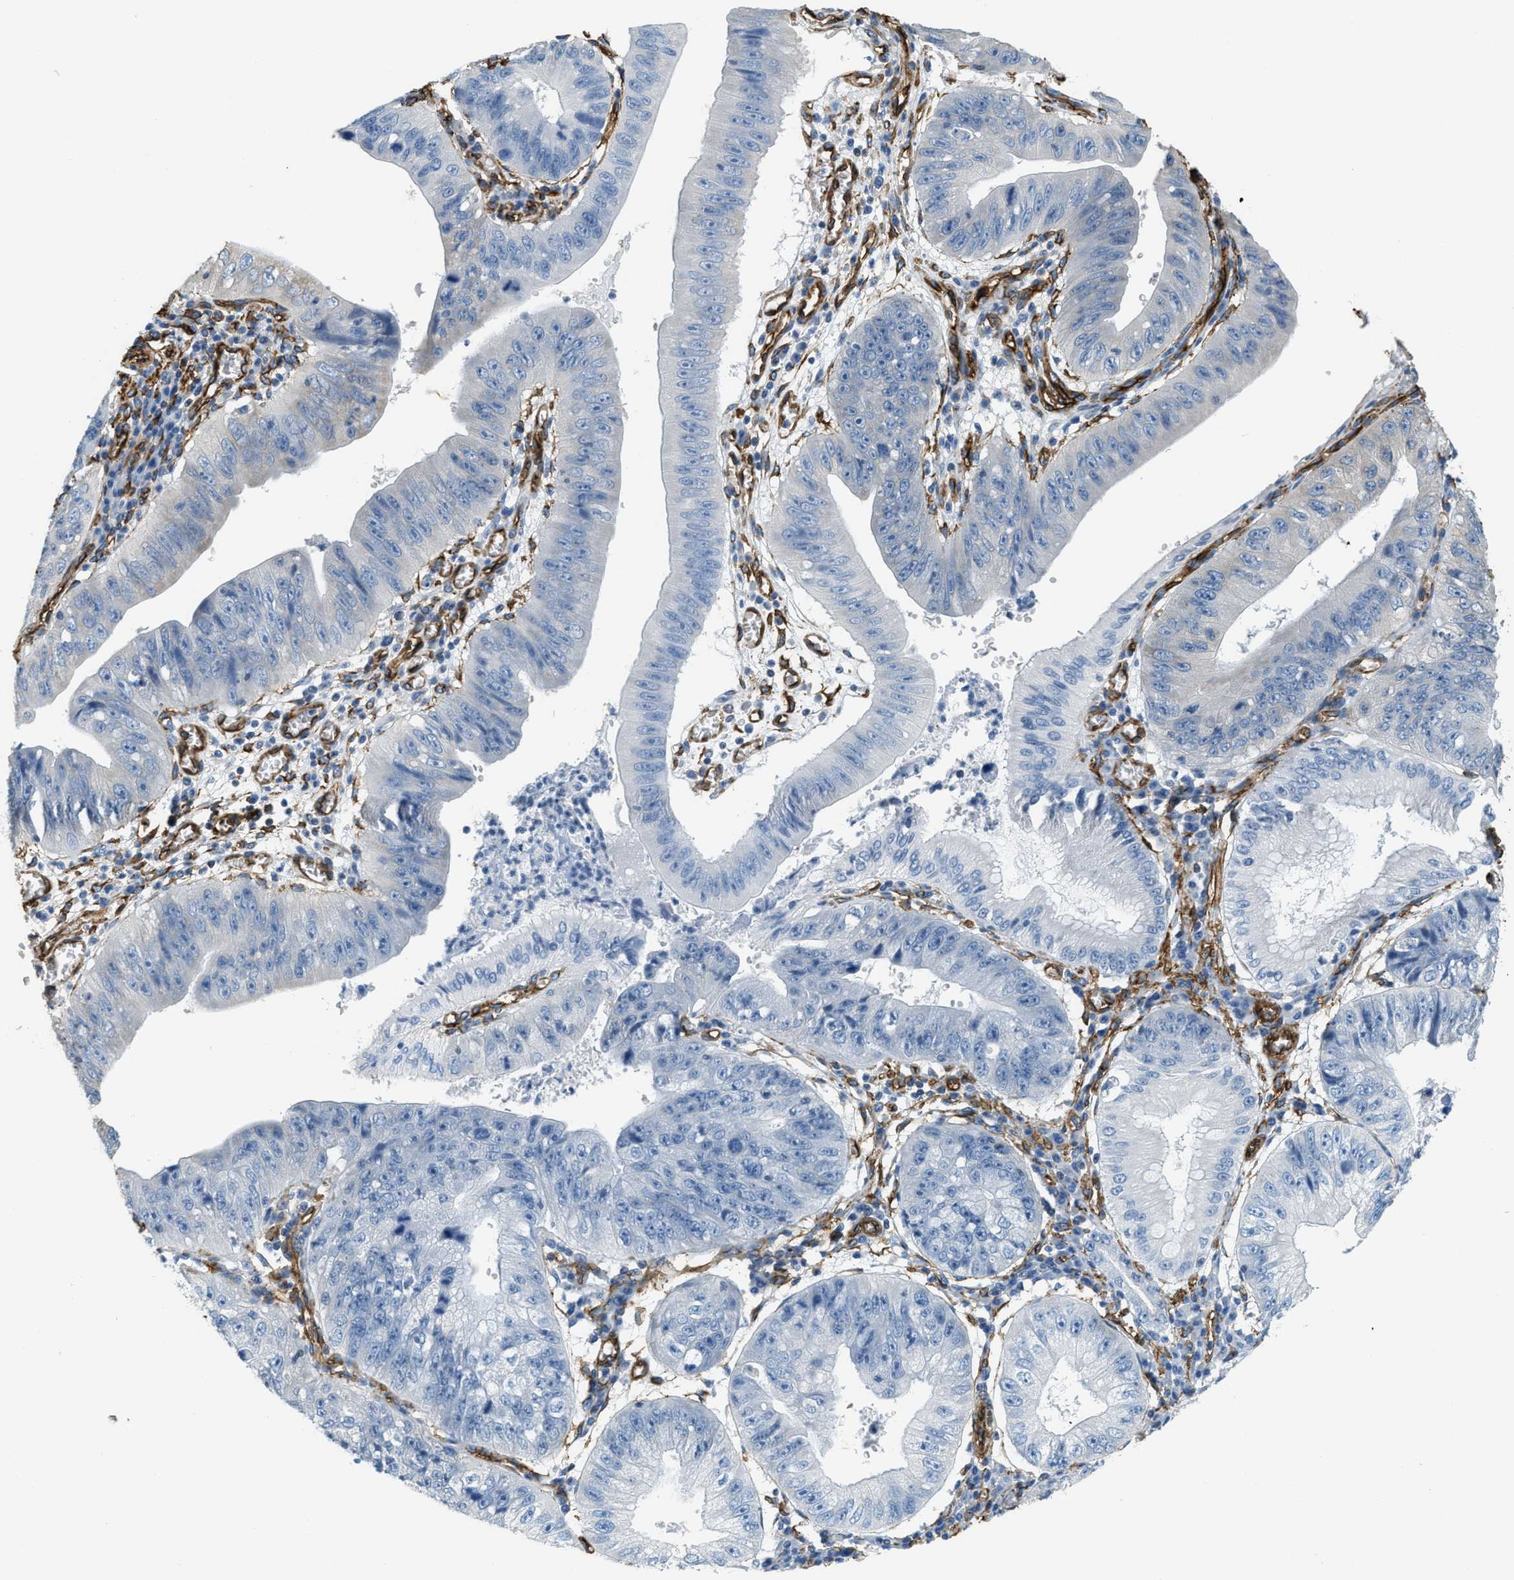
{"staining": {"intensity": "negative", "quantity": "none", "location": "none"}, "tissue": "stomach cancer", "cell_type": "Tumor cells", "image_type": "cancer", "snomed": [{"axis": "morphology", "description": "Adenocarcinoma, NOS"}, {"axis": "topography", "description": "Stomach"}], "caption": "Tumor cells show no significant protein positivity in stomach cancer. (DAB immunohistochemistry visualized using brightfield microscopy, high magnification).", "gene": "TMEM43", "patient": {"sex": "male", "age": 59}}